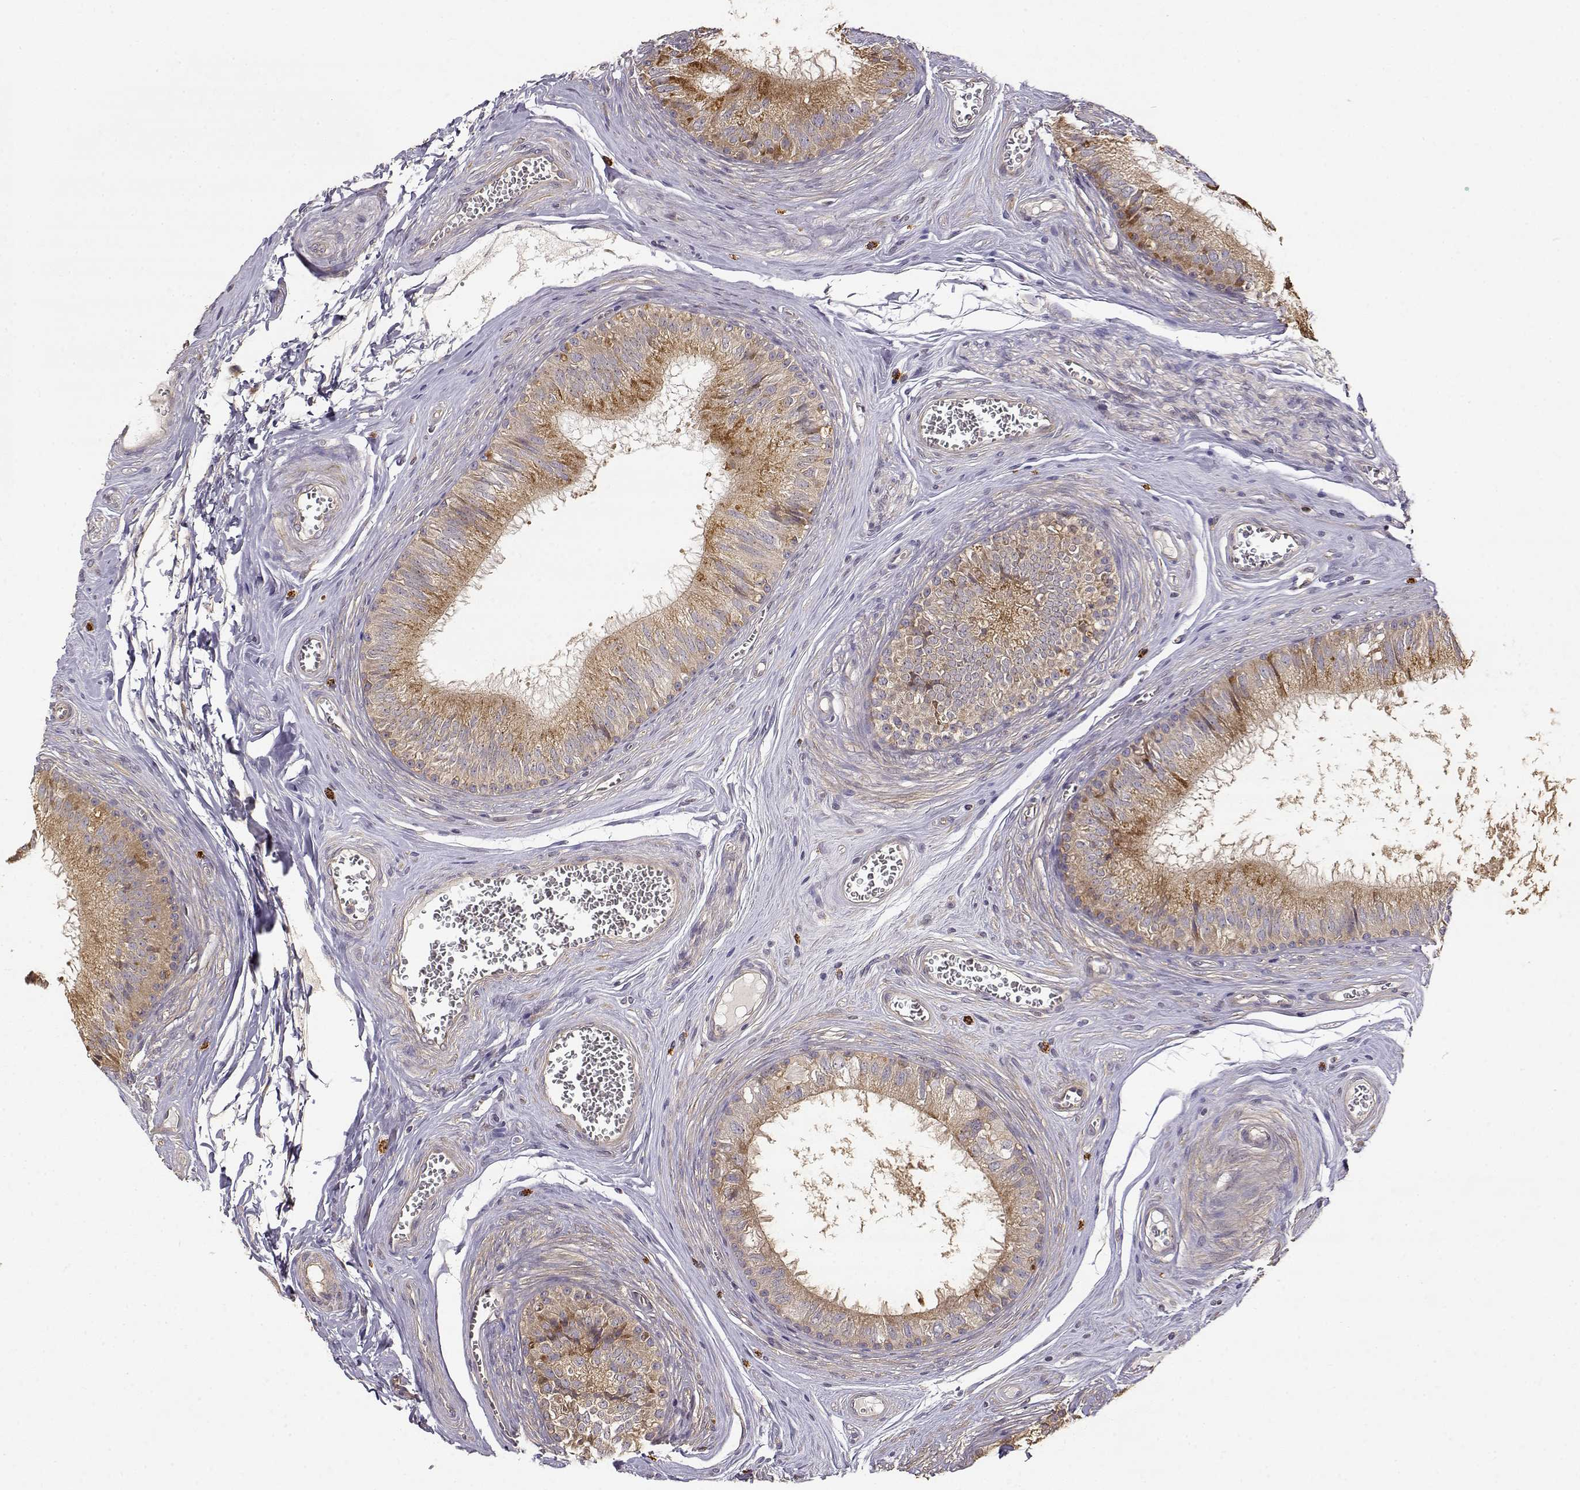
{"staining": {"intensity": "moderate", "quantity": ">75%", "location": "cytoplasmic/membranous"}, "tissue": "epididymis", "cell_type": "Glandular cells", "image_type": "normal", "snomed": [{"axis": "morphology", "description": "Normal tissue, NOS"}, {"axis": "topography", "description": "Epididymis"}], "caption": "Epididymis stained with DAB (3,3'-diaminobenzidine) immunohistochemistry (IHC) reveals medium levels of moderate cytoplasmic/membranous expression in approximately >75% of glandular cells.", "gene": "CRIM1", "patient": {"sex": "male", "age": 37}}